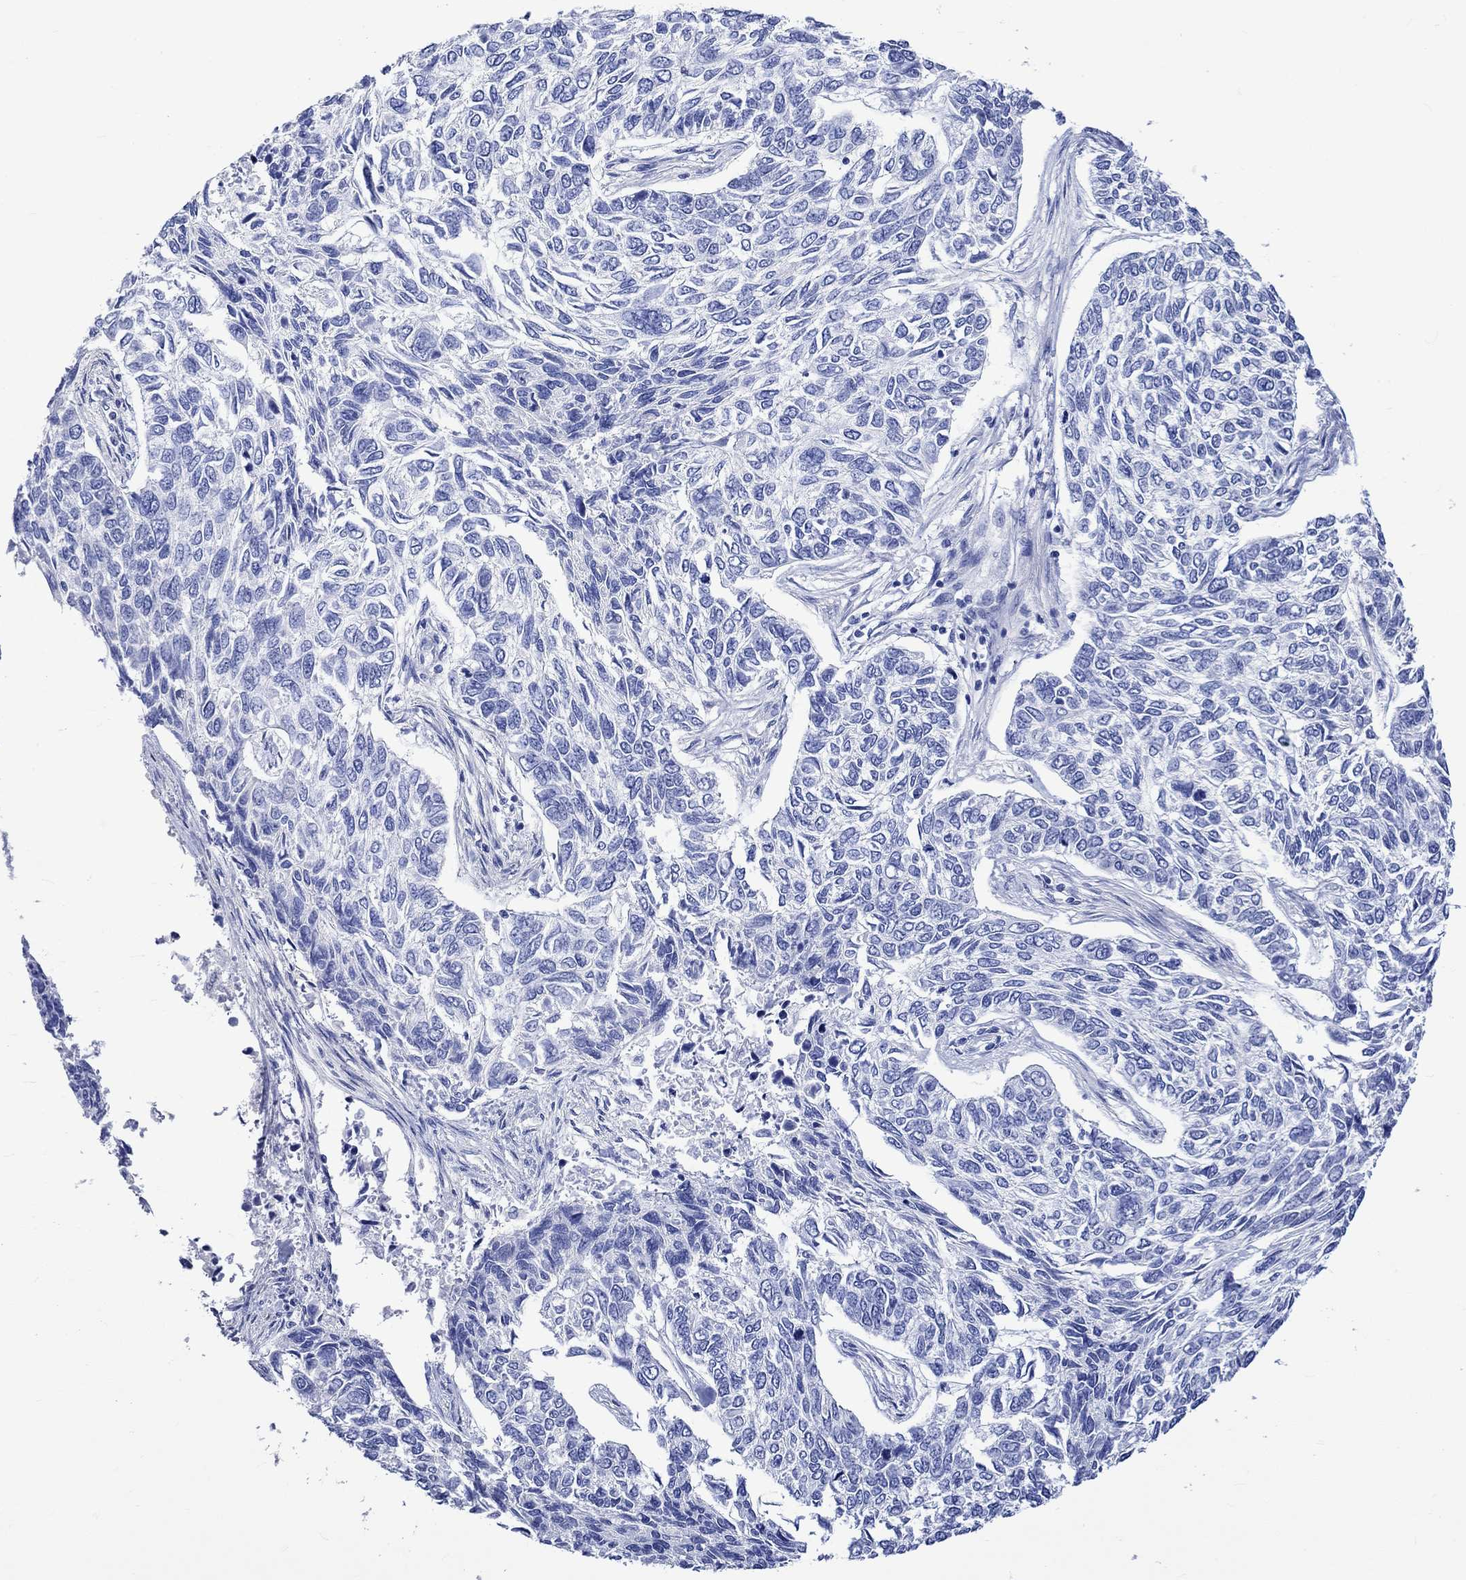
{"staining": {"intensity": "negative", "quantity": "none", "location": "none"}, "tissue": "skin cancer", "cell_type": "Tumor cells", "image_type": "cancer", "snomed": [{"axis": "morphology", "description": "Basal cell carcinoma"}, {"axis": "topography", "description": "Skin"}], "caption": "The IHC histopathology image has no significant expression in tumor cells of skin cancer (basal cell carcinoma) tissue.", "gene": "CRYAB", "patient": {"sex": "female", "age": 65}}